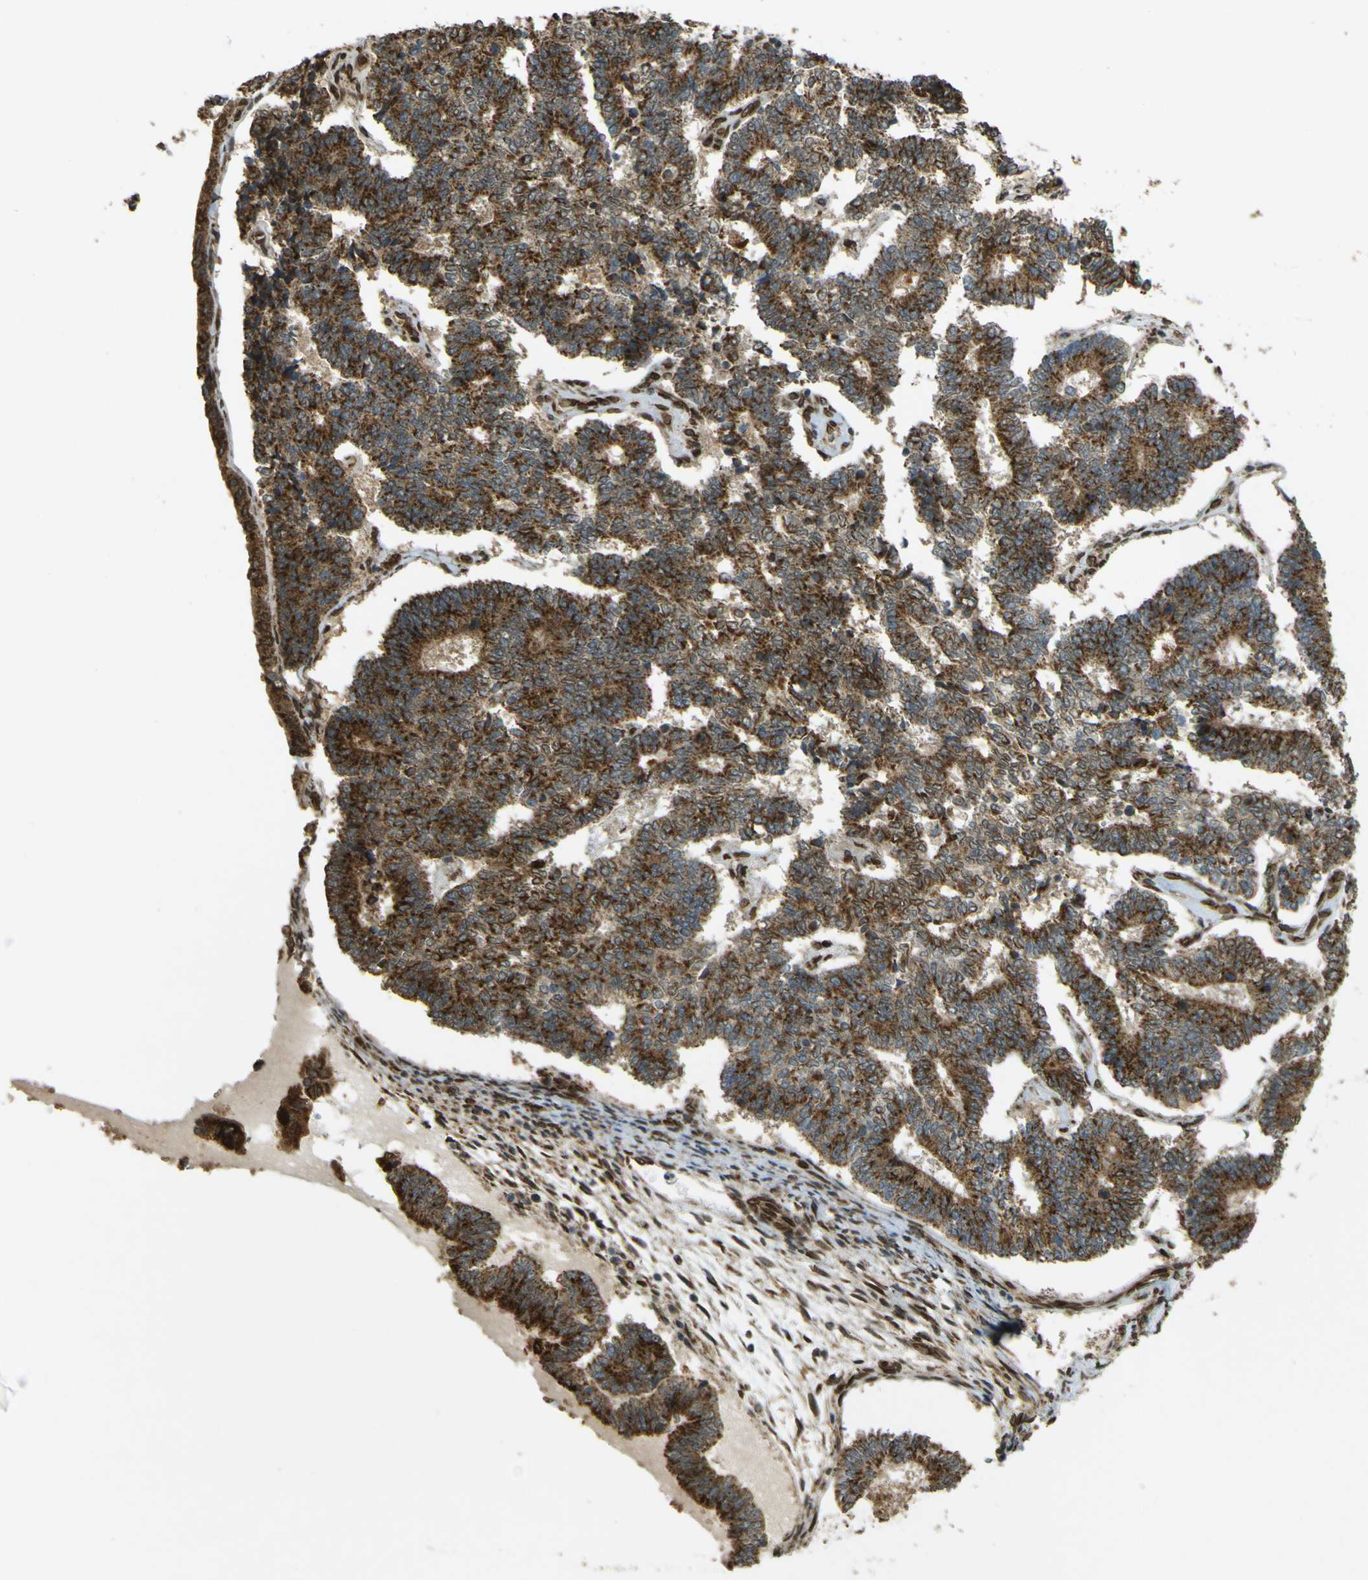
{"staining": {"intensity": "strong", "quantity": ">75%", "location": "cytoplasmic/membranous"}, "tissue": "endometrial cancer", "cell_type": "Tumor cells", "image_type": "cancer", "snomed": [{"axis": "morphology", "description": "Adenocarcinoma, NOS"}, {"axis": "topography", "description": "Endometrium"}], "caption": "DAB immunohistochemical staining of endometrial adenocarcinoma reveals strong cytoplasmic/membranous protein expression in about >75% of tumor cells.", "gene": "GALNT1", "patient": {"sex": "female", "age": 70}}